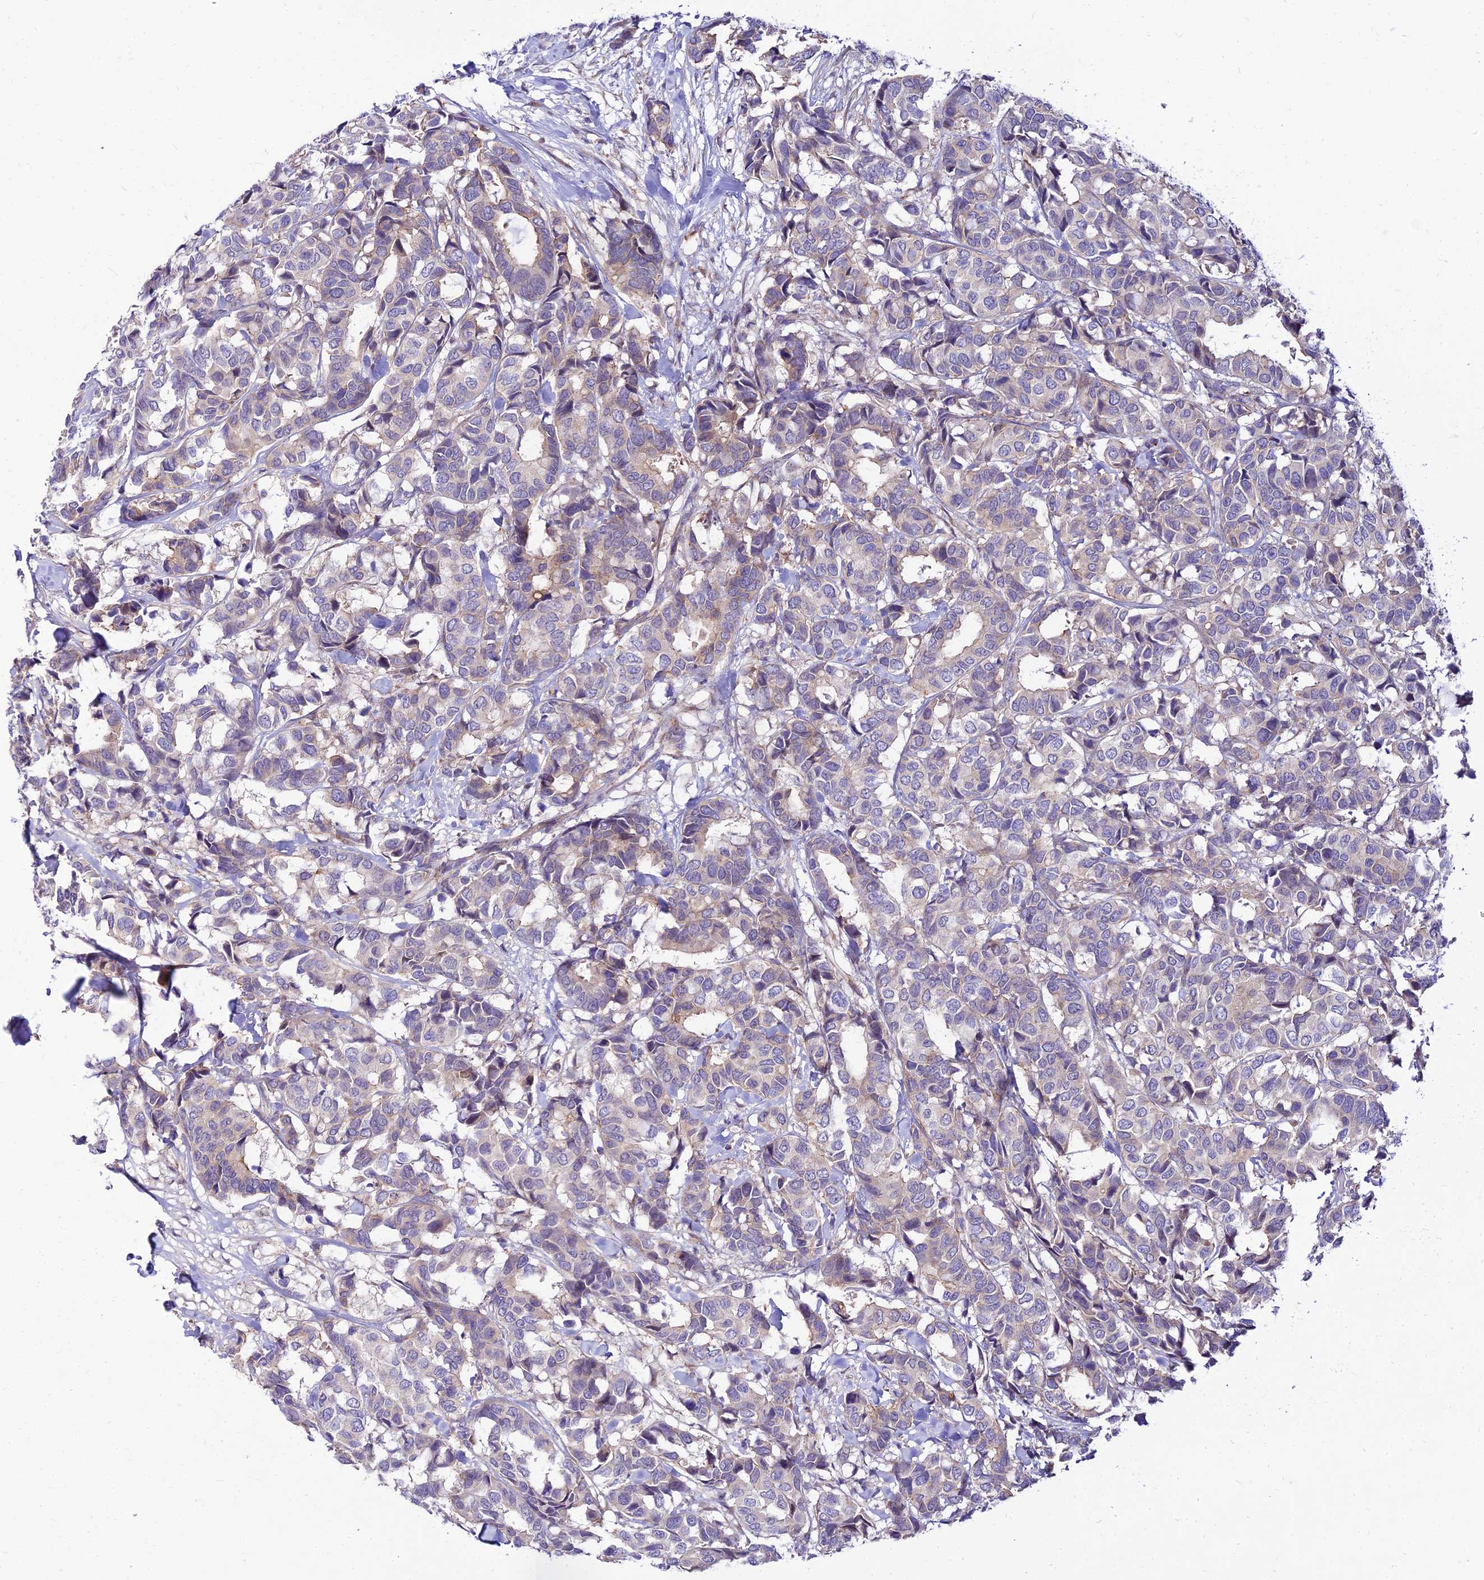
{"staining": {"intensity": "negative", "quantity": "none", "location": "none"}, "tissue": "breast cancer", "cell_type": "Tumor cells", "image_type": "cancer", "snomed": [{"axis": "morphology", "description": "Normal tissue, NOS"}, {"axis": "morphology", "description": "Duct carcinoma"}, {"axis": "topography", "description": "Breast"}], "caption": "Breast cancer (invasive ductal carcinoma) was stained to show a protein in brown. There is no significant positivity in tumor cells.", "gene": "C6orf132", "patient": {"sex": "female", "age": 87}}